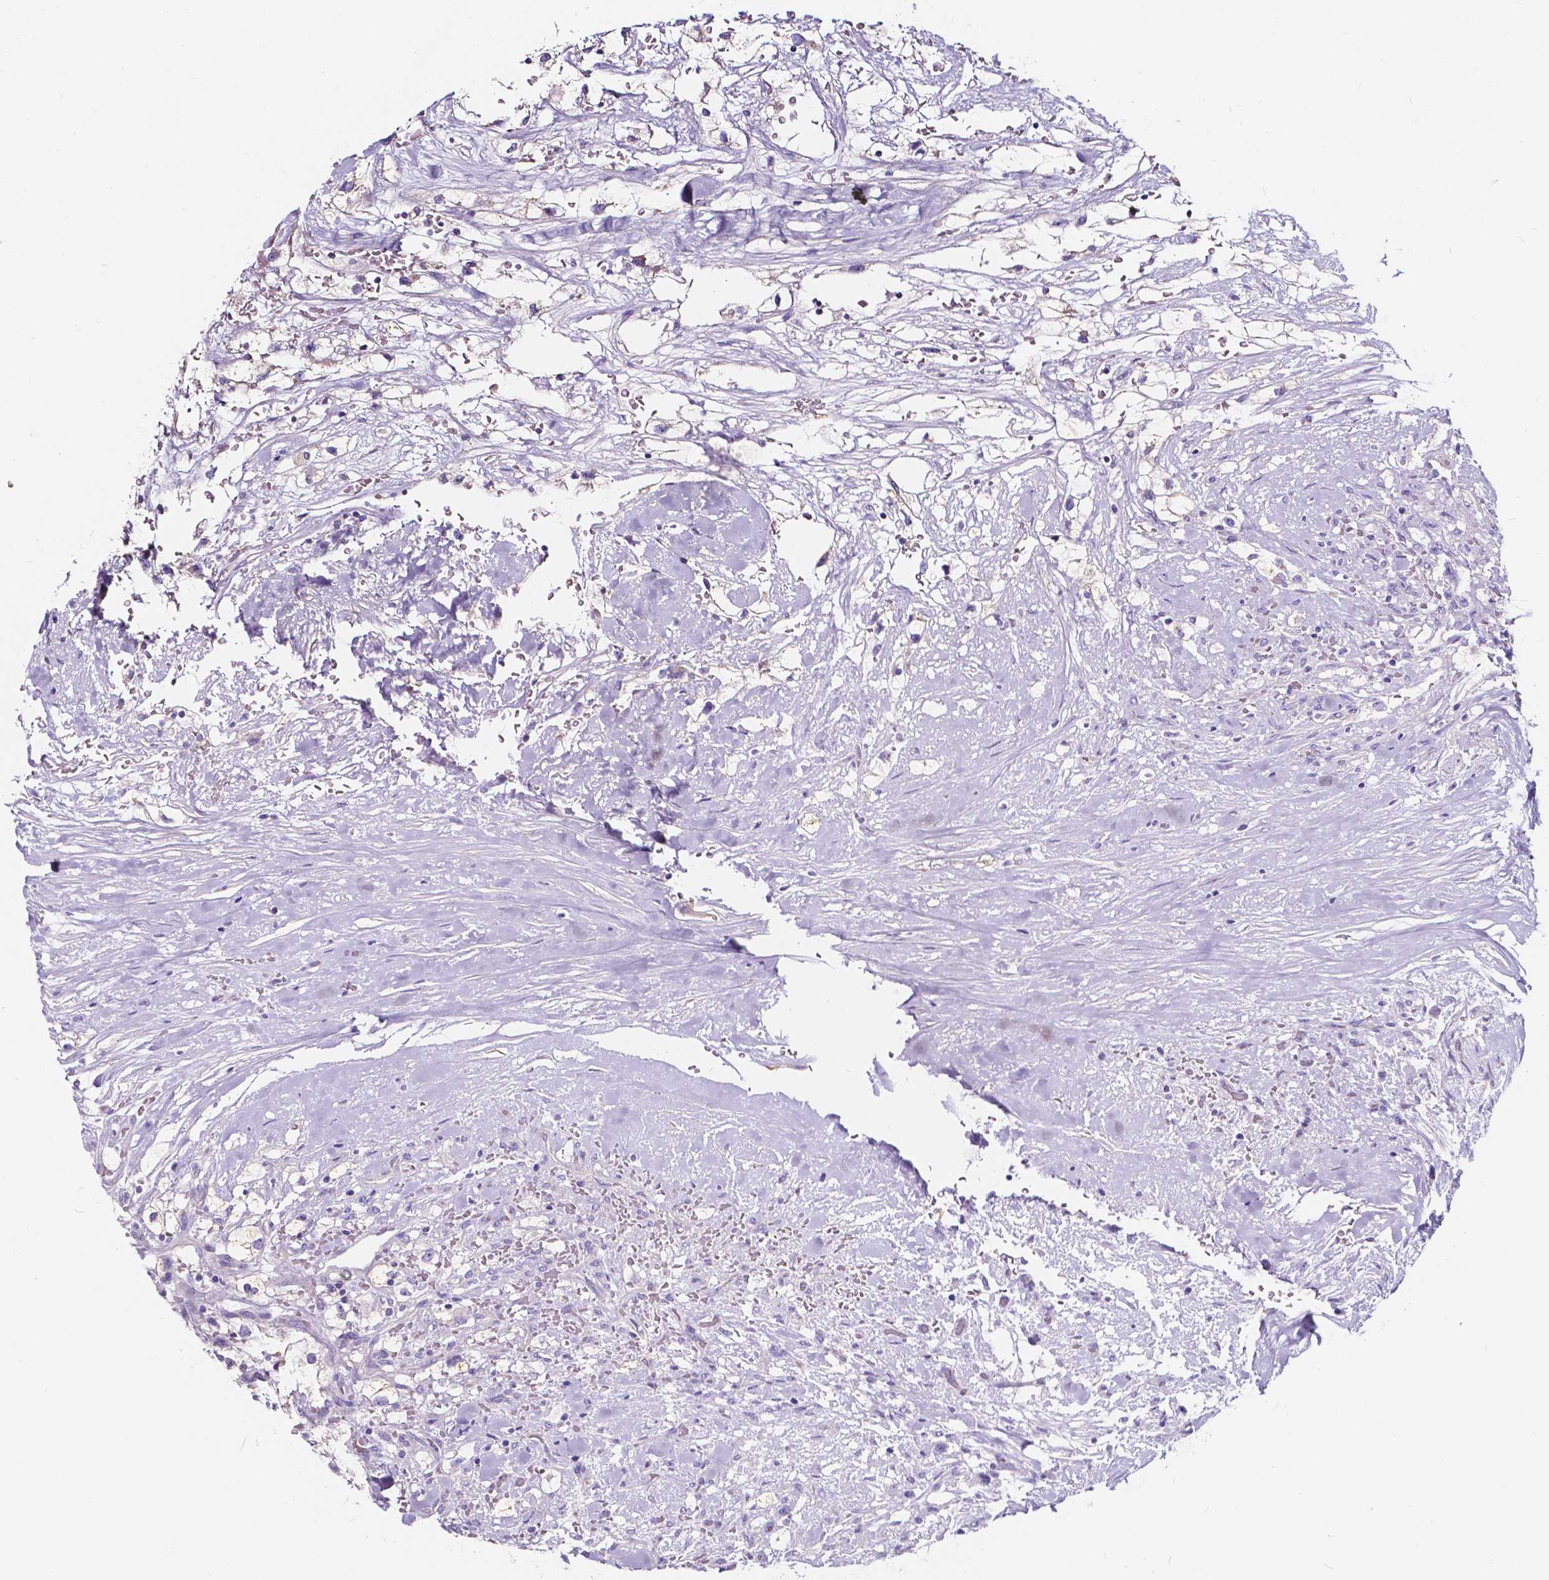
{"staining": {"intensity": "negative", "quantity": "none", "location": "none"}, "tissue": "renal cancer", "cell_type": "Tumor cells", "image_type": "cancer", "snomed": [{"axis": "morphology", "description": "Adenocarcinoma, NOS"}, {"axis": "topography", "description": "Kidney"}], "caption": "Immunohistochemistry (IHC) of human renal cancer reveals no expression in tumor cells.", "gene": "CLSTN2", "patient": {"sex": "male", "age": 59}}